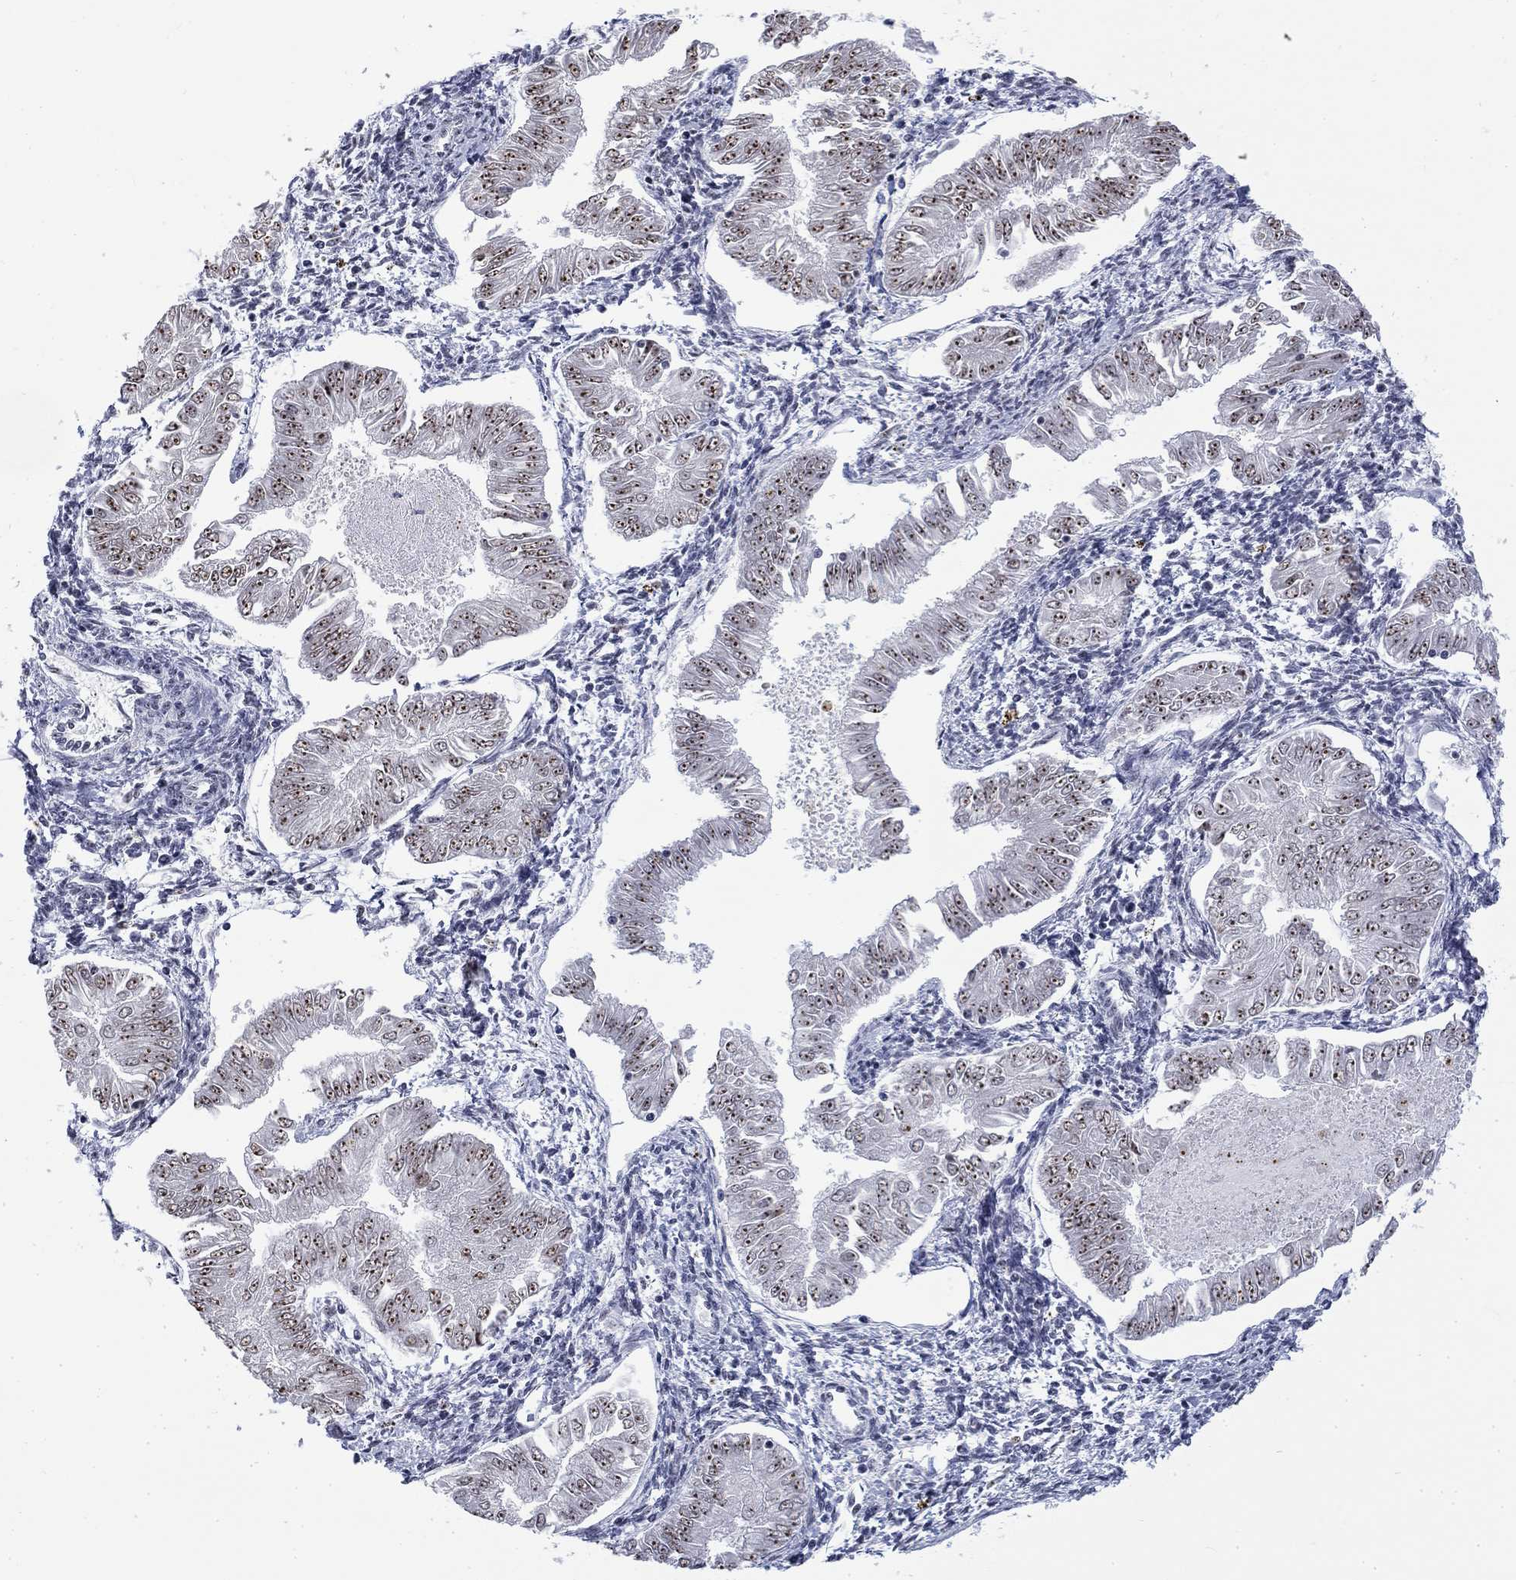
{"staining": {"intensity": "moderate", "quantity": ">75%", "location": "nuclear"}, "tissue": "endometrial cancer", "cell_type": "Tumor cells", "image_type": "cancer", "snomed": [{"axis": "morphology", "description": "Adenocarcinoma, NOS"}, {"axis": "topography", "description": "Endometrium"}], "caption": "Moderate nuclear staining for a protein is present in about >75% of tumor cells of endometrial cancer (adenocarcinoma) using immunohistochemistry.", "gene": "CSRNP3", "patient": {"sex": "female", "age": 53}}